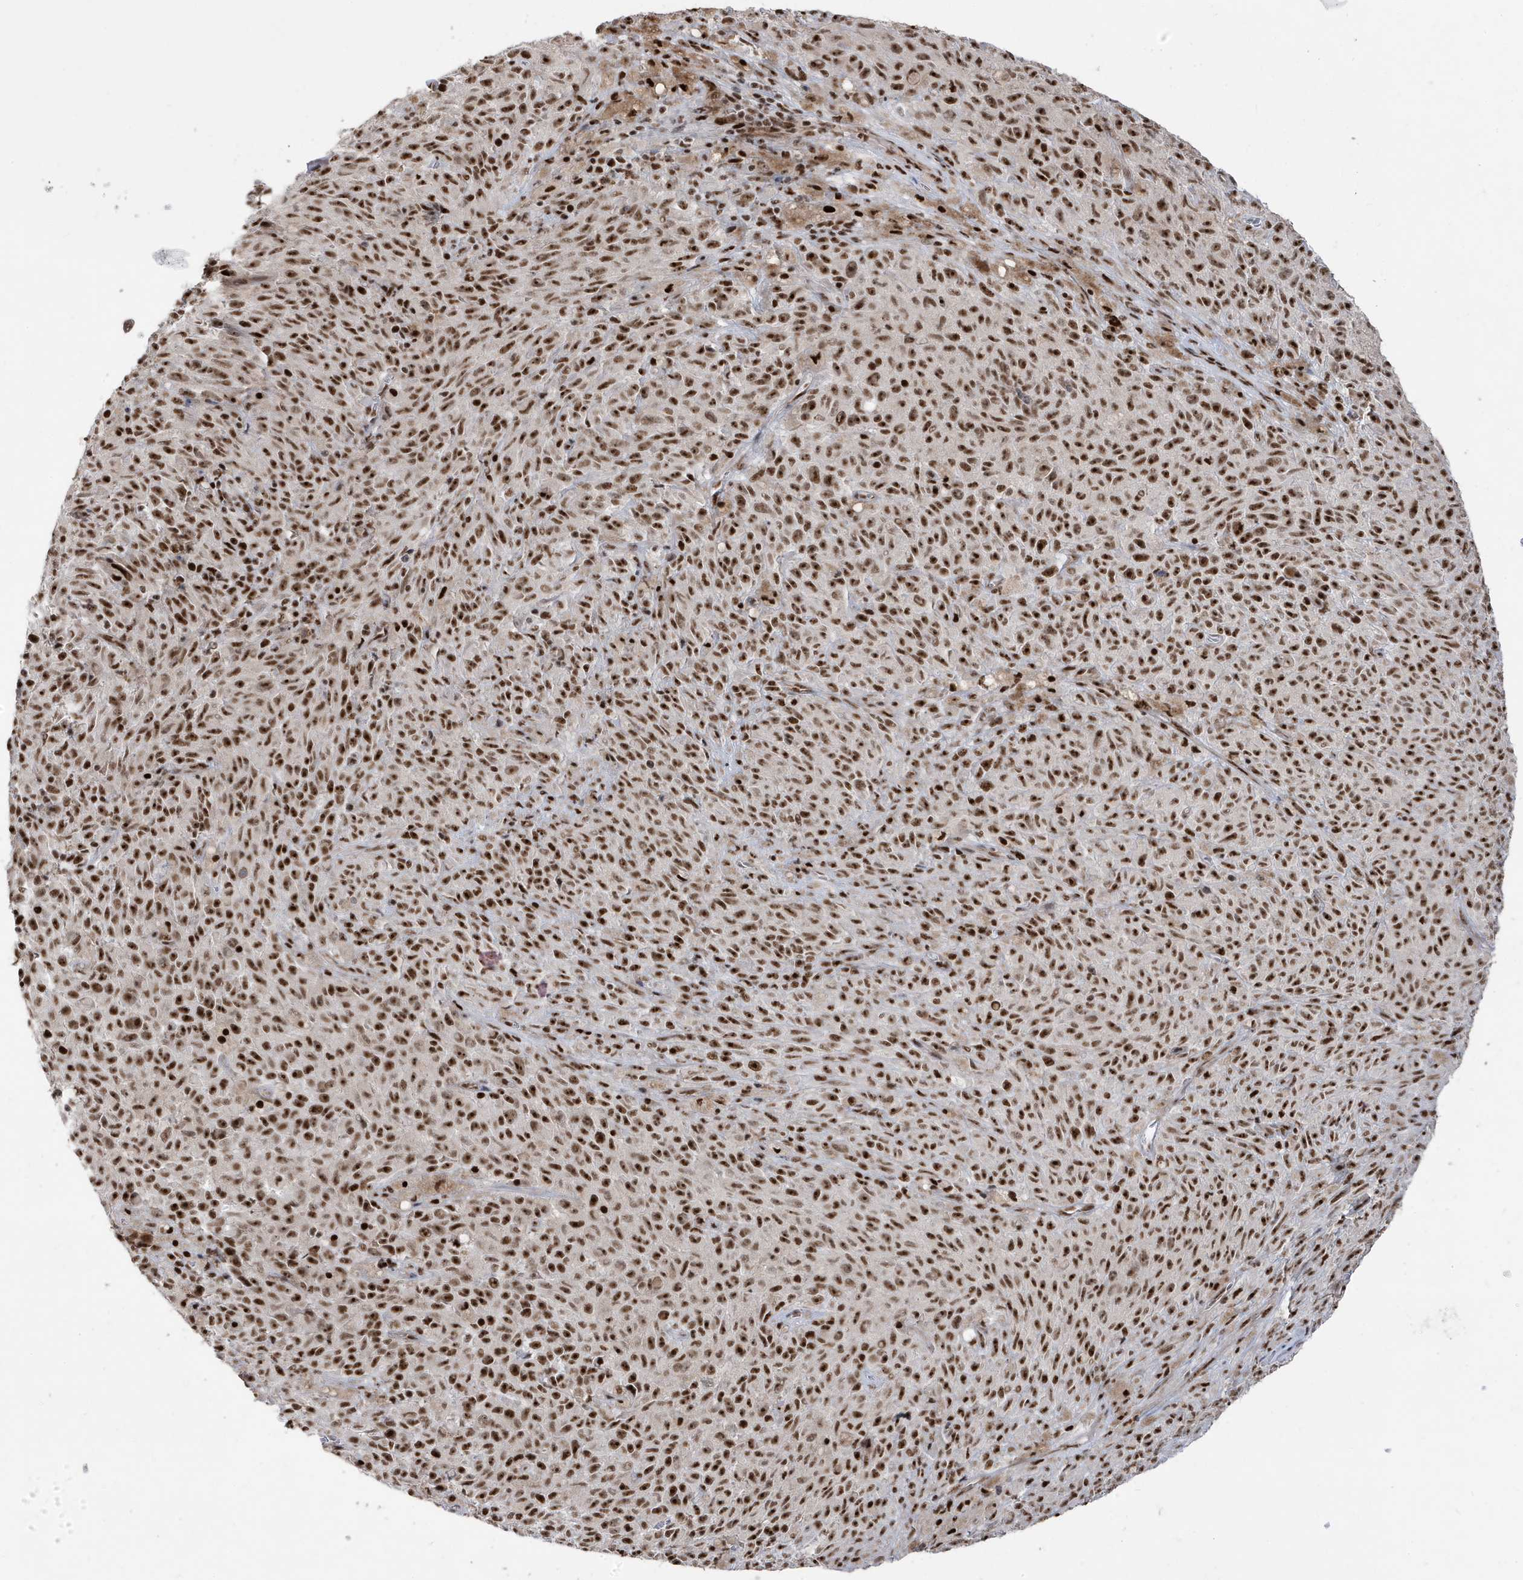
{"staining": {"intensity": "strong", "quantity": ">75%", "location": "nuclear"}, "tissue": "melanoma", "cell_type": "Tumor cells", "image_type": "cancer", "snomed": [{"axis": "morphology", "description": "Malignant melanoma, NOS"}, {"axis": "topography", "description": "Skin"}], "caption": "Immunohistochemical staining of human melanoma displays high levels of strong nuclear protein staining in approximately >75% of tumor cells.", "gene": "MTREX", "patient": {"sex": "female", "age": 82}}